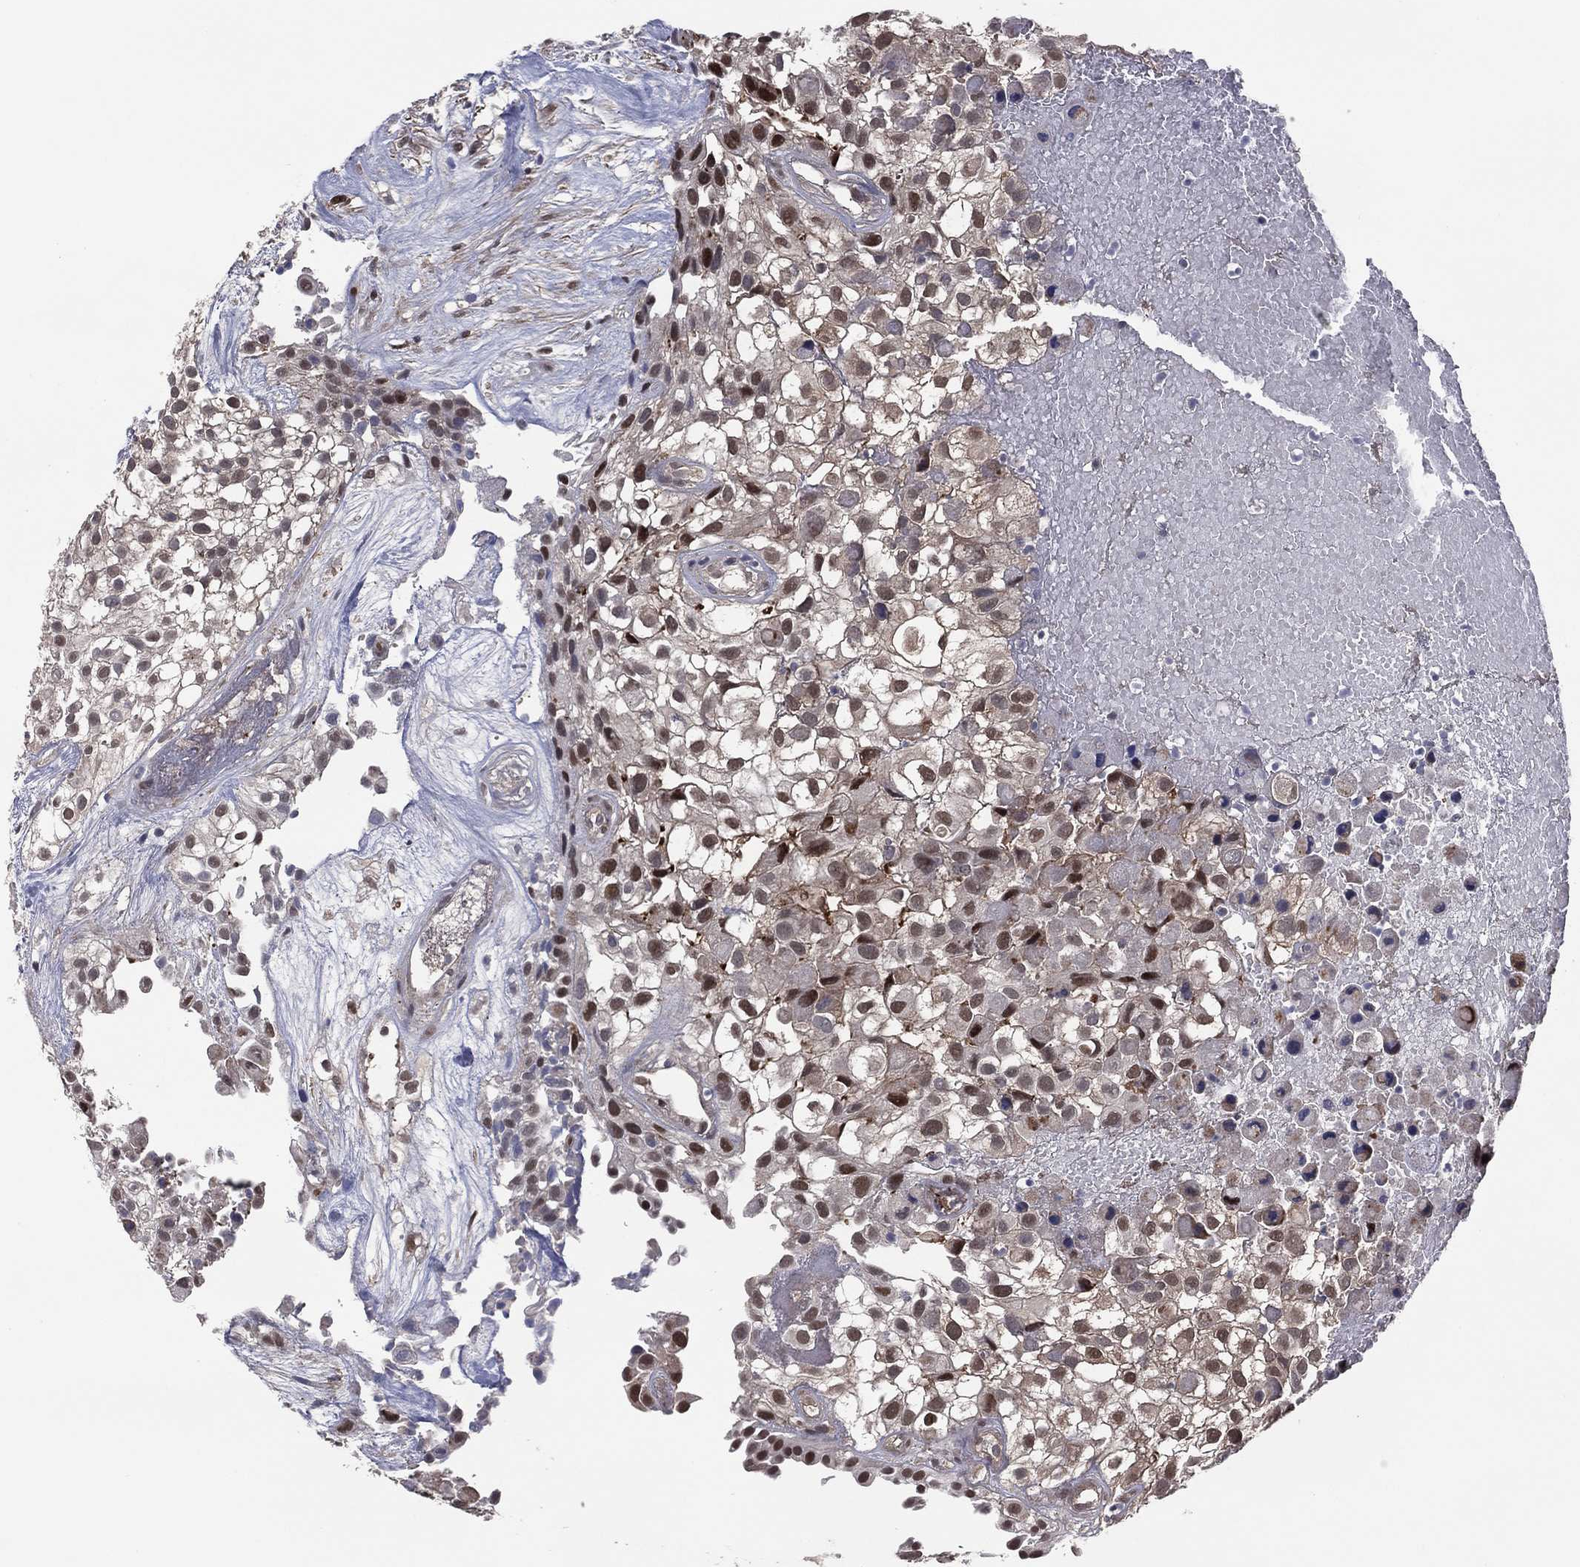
{"staining": {"intensity": "moderate", "quantity": "25%-75%", "location": "nuclear"}, "tissue": "urothelial cancer", "cell_type": "Tumor cells", "image_type": "cancer", "snomed": [{"axis": "morphology", "description": "Urothelial carcinoma, High grade"}, {"axis": "topography", "description": "Urinary bladder"}], "caption": "This is a micrograph of IHC staining of urothelial cancer, which shows moderate positivity in the nuclear of tumor cells.", "gene": "ICOSLG", "patient": {"sex": "male", "age": 56}}